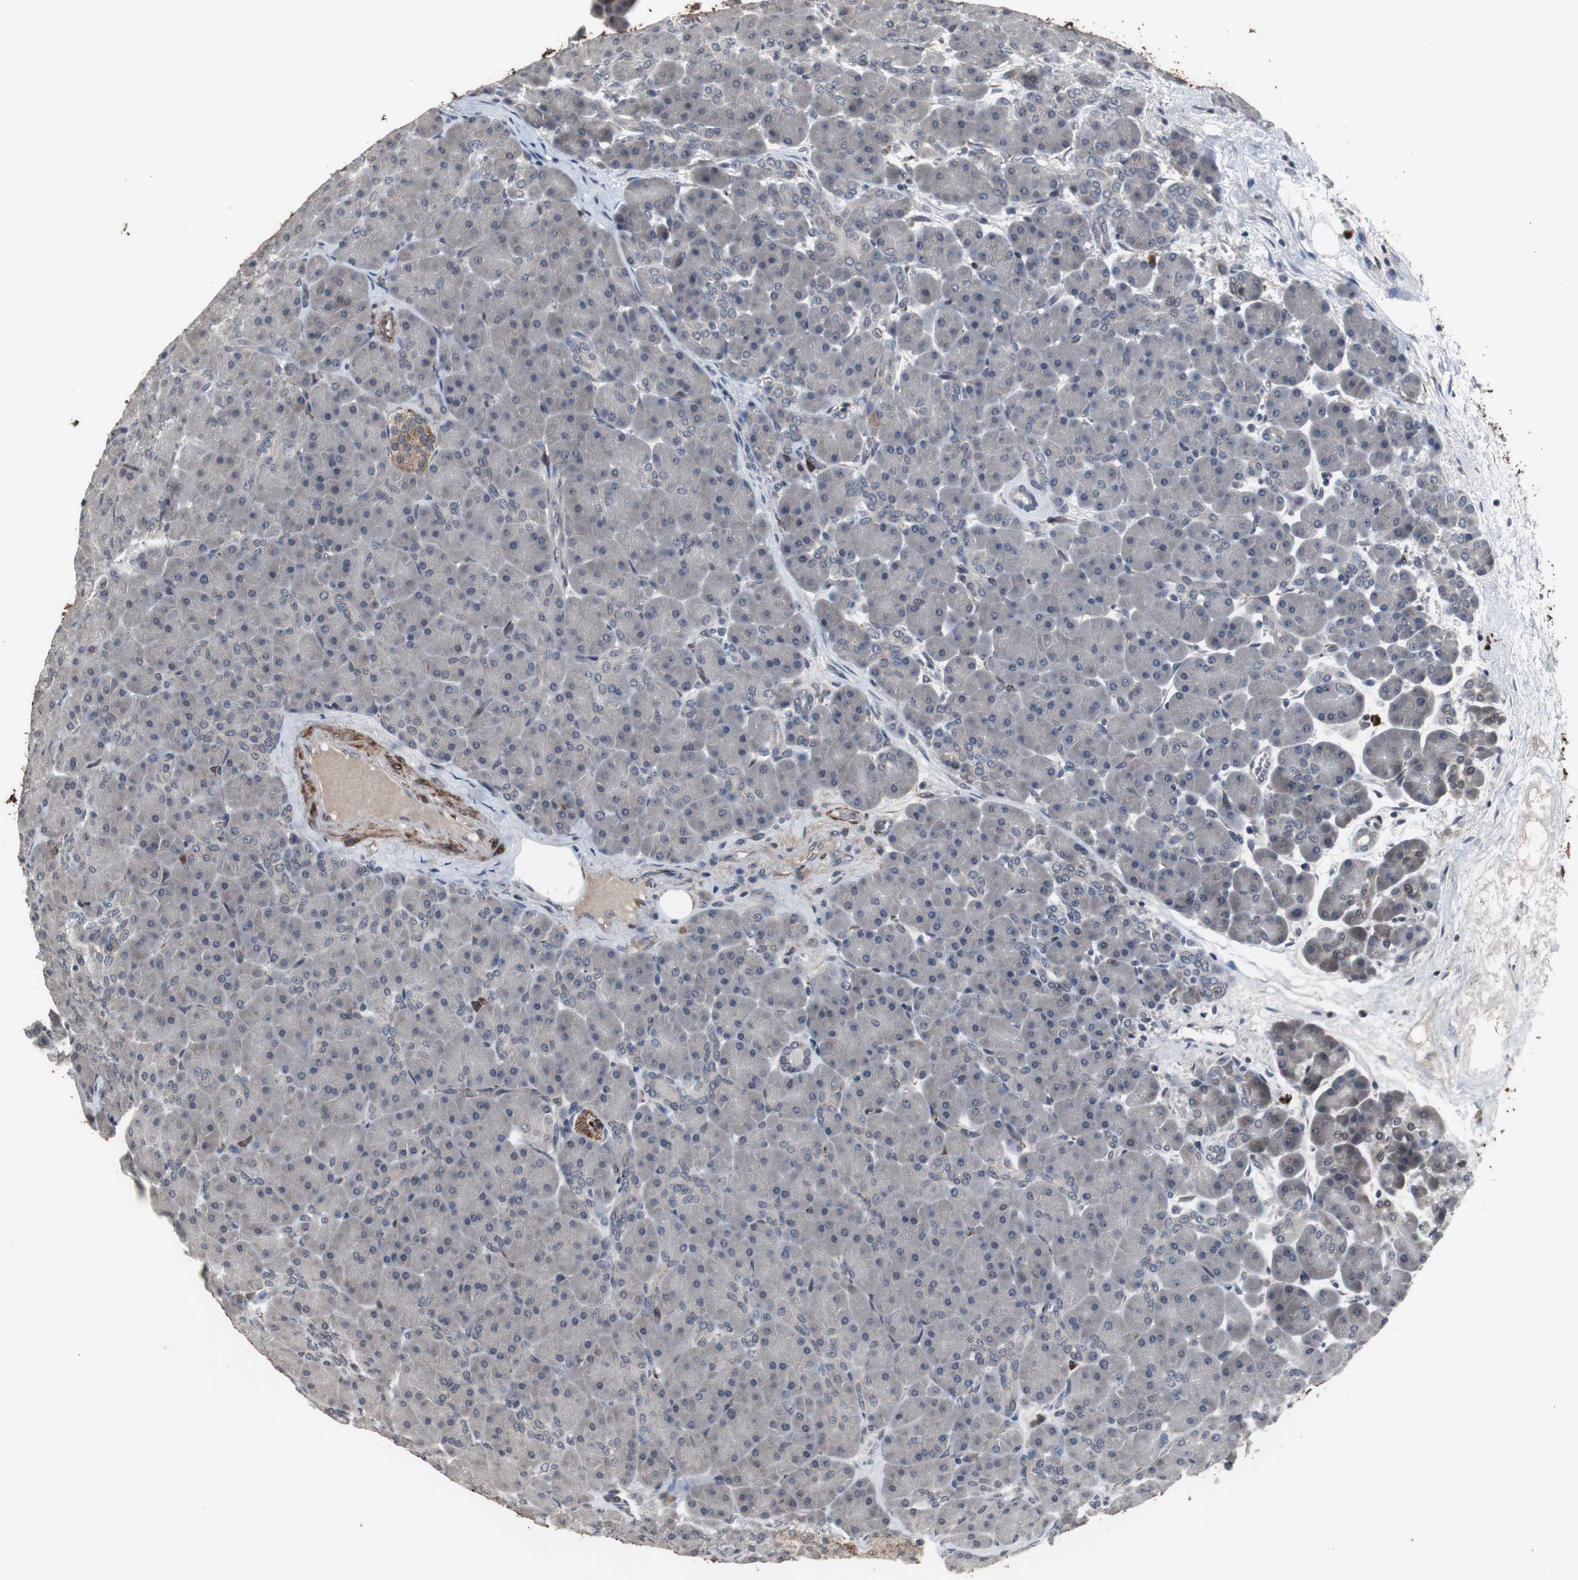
{"staining": {"intensity": "negative", "quantity": "none", "location": "none"}, "tissue": "pancreas", "cell_type": "Exocrine glandular cells", "image_type": "normal", "snomed": [{"axis": "morphology", "description": "Normal tissue, NOS"}, {"axis": "topography", "description": "Pancreas"}], "caption": "A micrograph of human pancreas is negative for staining in exocrine glandular cells. (DAB immunohistochemistry (IHC) visualized using brightfield microscopy, high magnification).", "gene": "CRADD", "patient": {"sex": "male", "age": 66}}